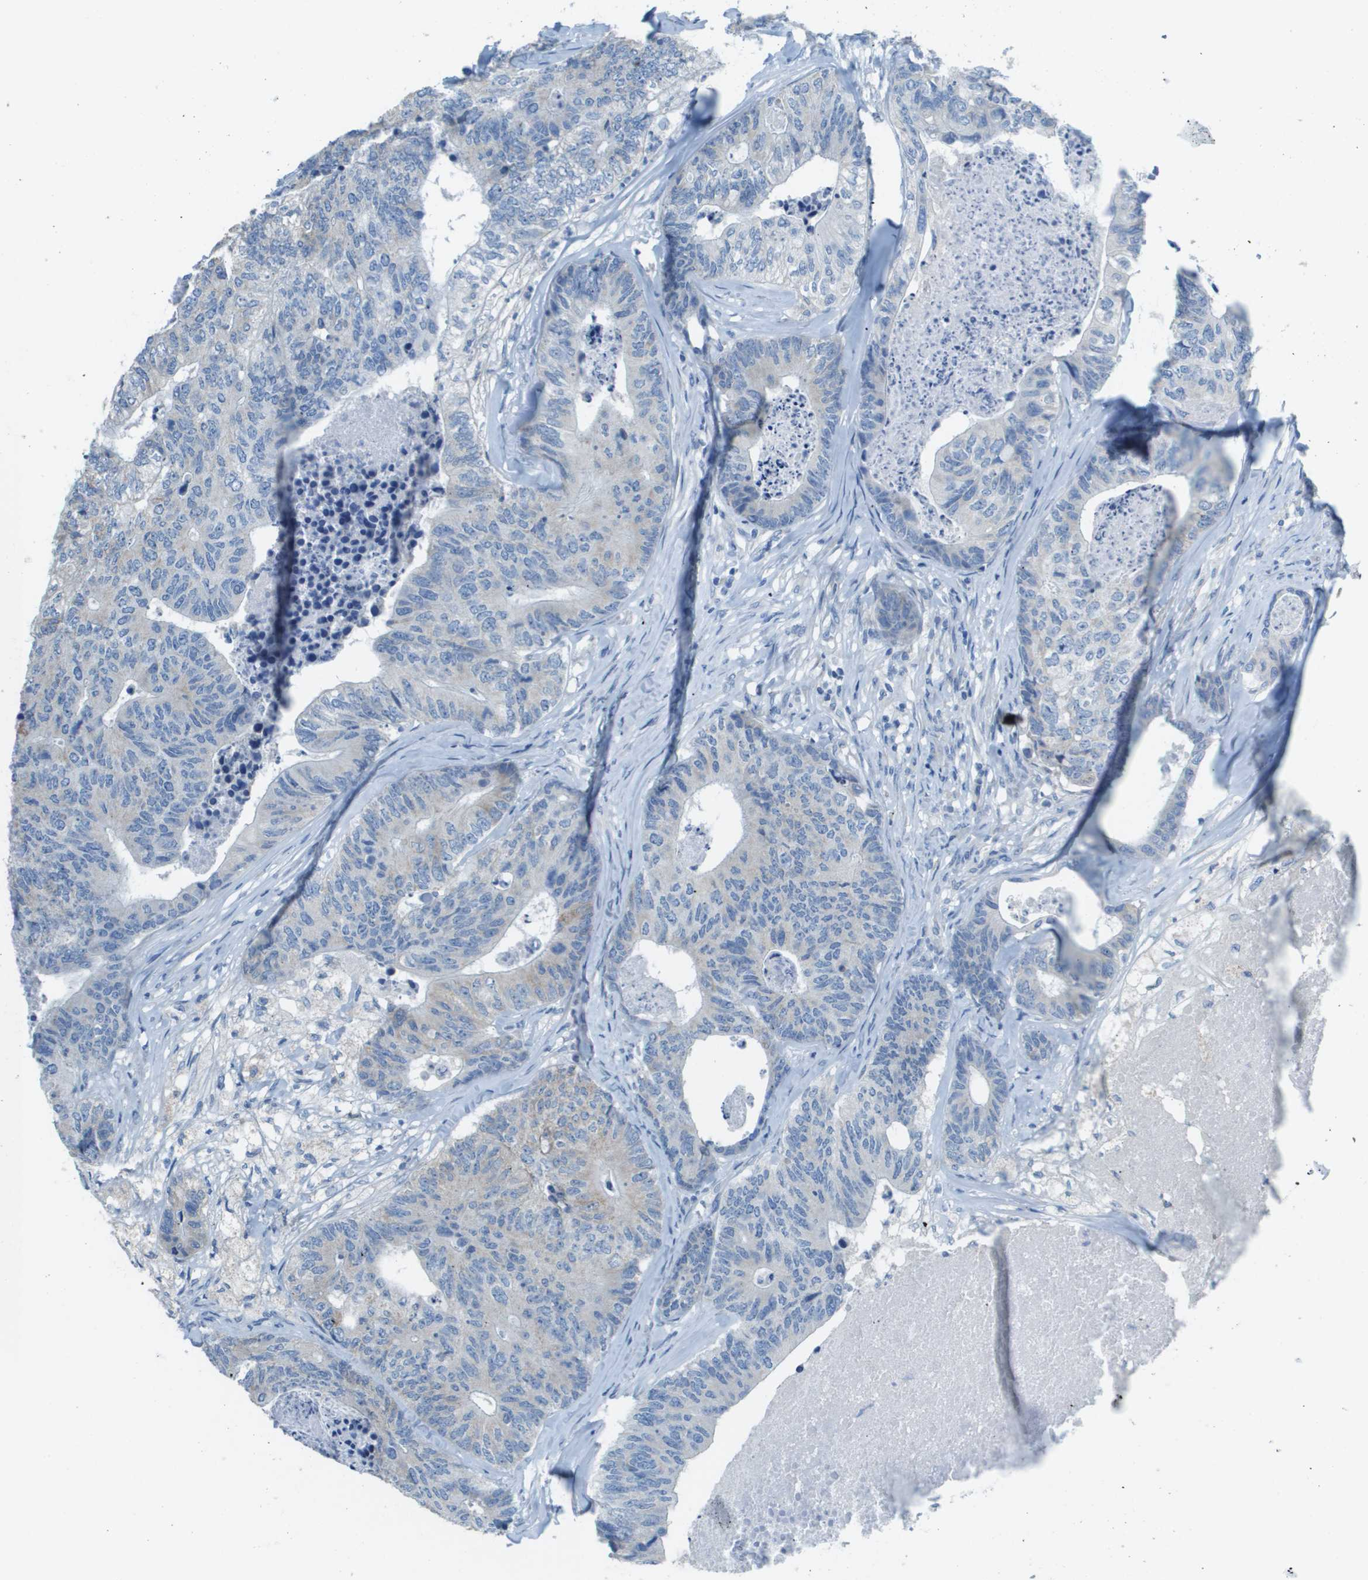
{"staining": {"intensity": "negative", "quantity": "none", "location": "none"}, "tissue": "colorectal cancer", "cell_type": "Tumor cells", "image_type": "cancer", "snomed": [{"axis": "morphology", "description": "Adenocarcinoma, NOS"}, {"axis": "topography", "description": "Colon"}], "caption": "Immunohistochemistry photomicrograph of neoplastic tissue: adenocarcinoma (colorectal) stained with DAB shows no significant protein positivity in tumor cells.", "gene": "PTGDR2", "patient": {"sex": "female", "age": 57}}